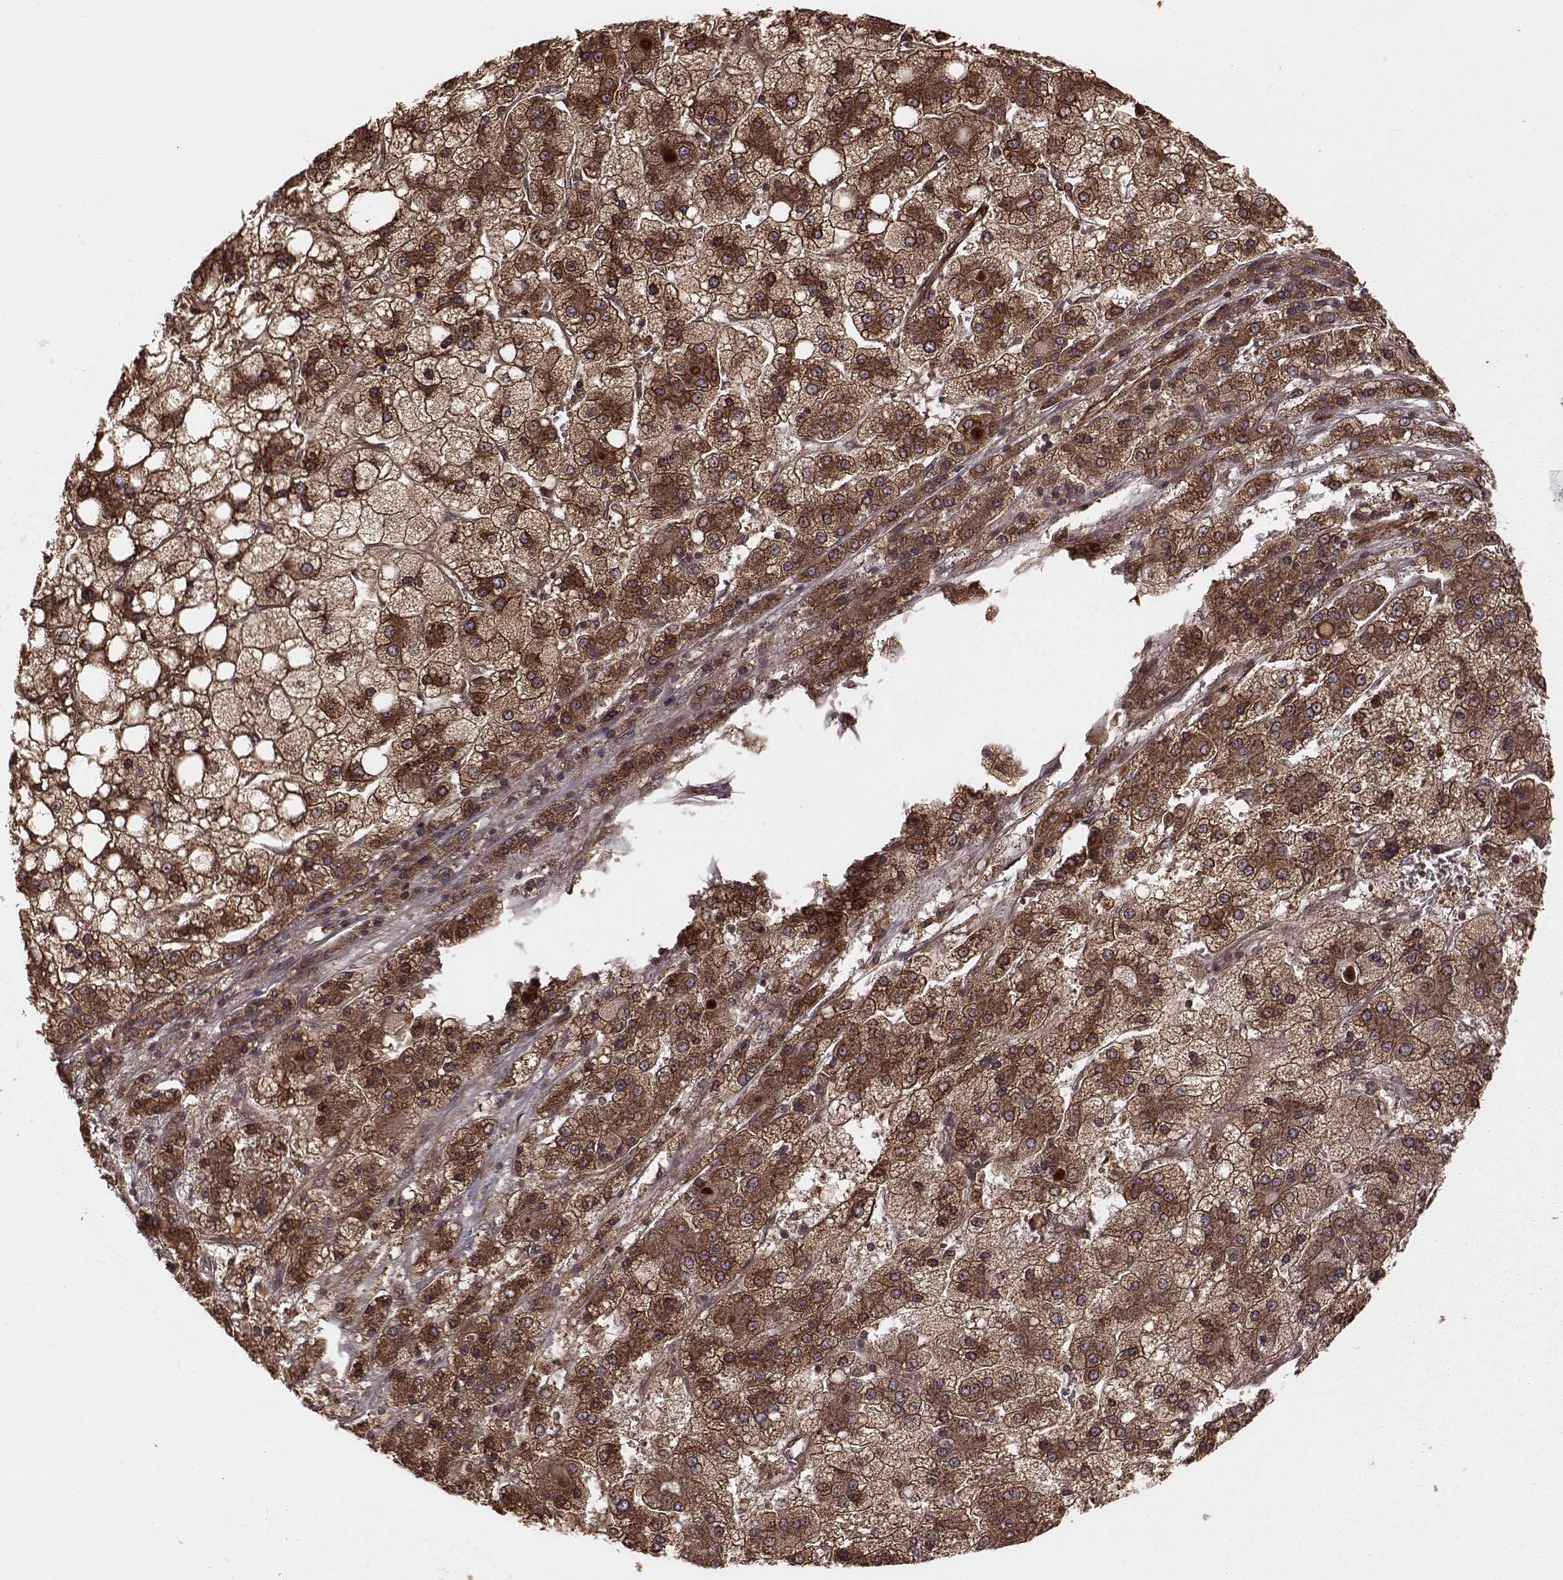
{"staining": {"intensity": "strong", "quantity": ">75%", "location": "cytoplasmic/membranous"}, "tissue": "liver cancer", "cell_type": "Tumor cells", "image_type": "cancer", "snomed": [{"axis": "morphology", "description": "Carcinoma, Hepatocellular, NOS"}, {"axis": "topography", "description": "Liver"}], "caption": "Immunohistochemistry micrograph of neoplastic tissue: liver cancer stained using immunohistochemistry (IHC) displays high levels of strong protein expression localized specifically in the cytoplasmic/membranous of tumor cells, appearing as a cytoplasmic/membranous brown color.", "gene": "AGPAT1", "patient": {"sex": "male", "age": 73}}